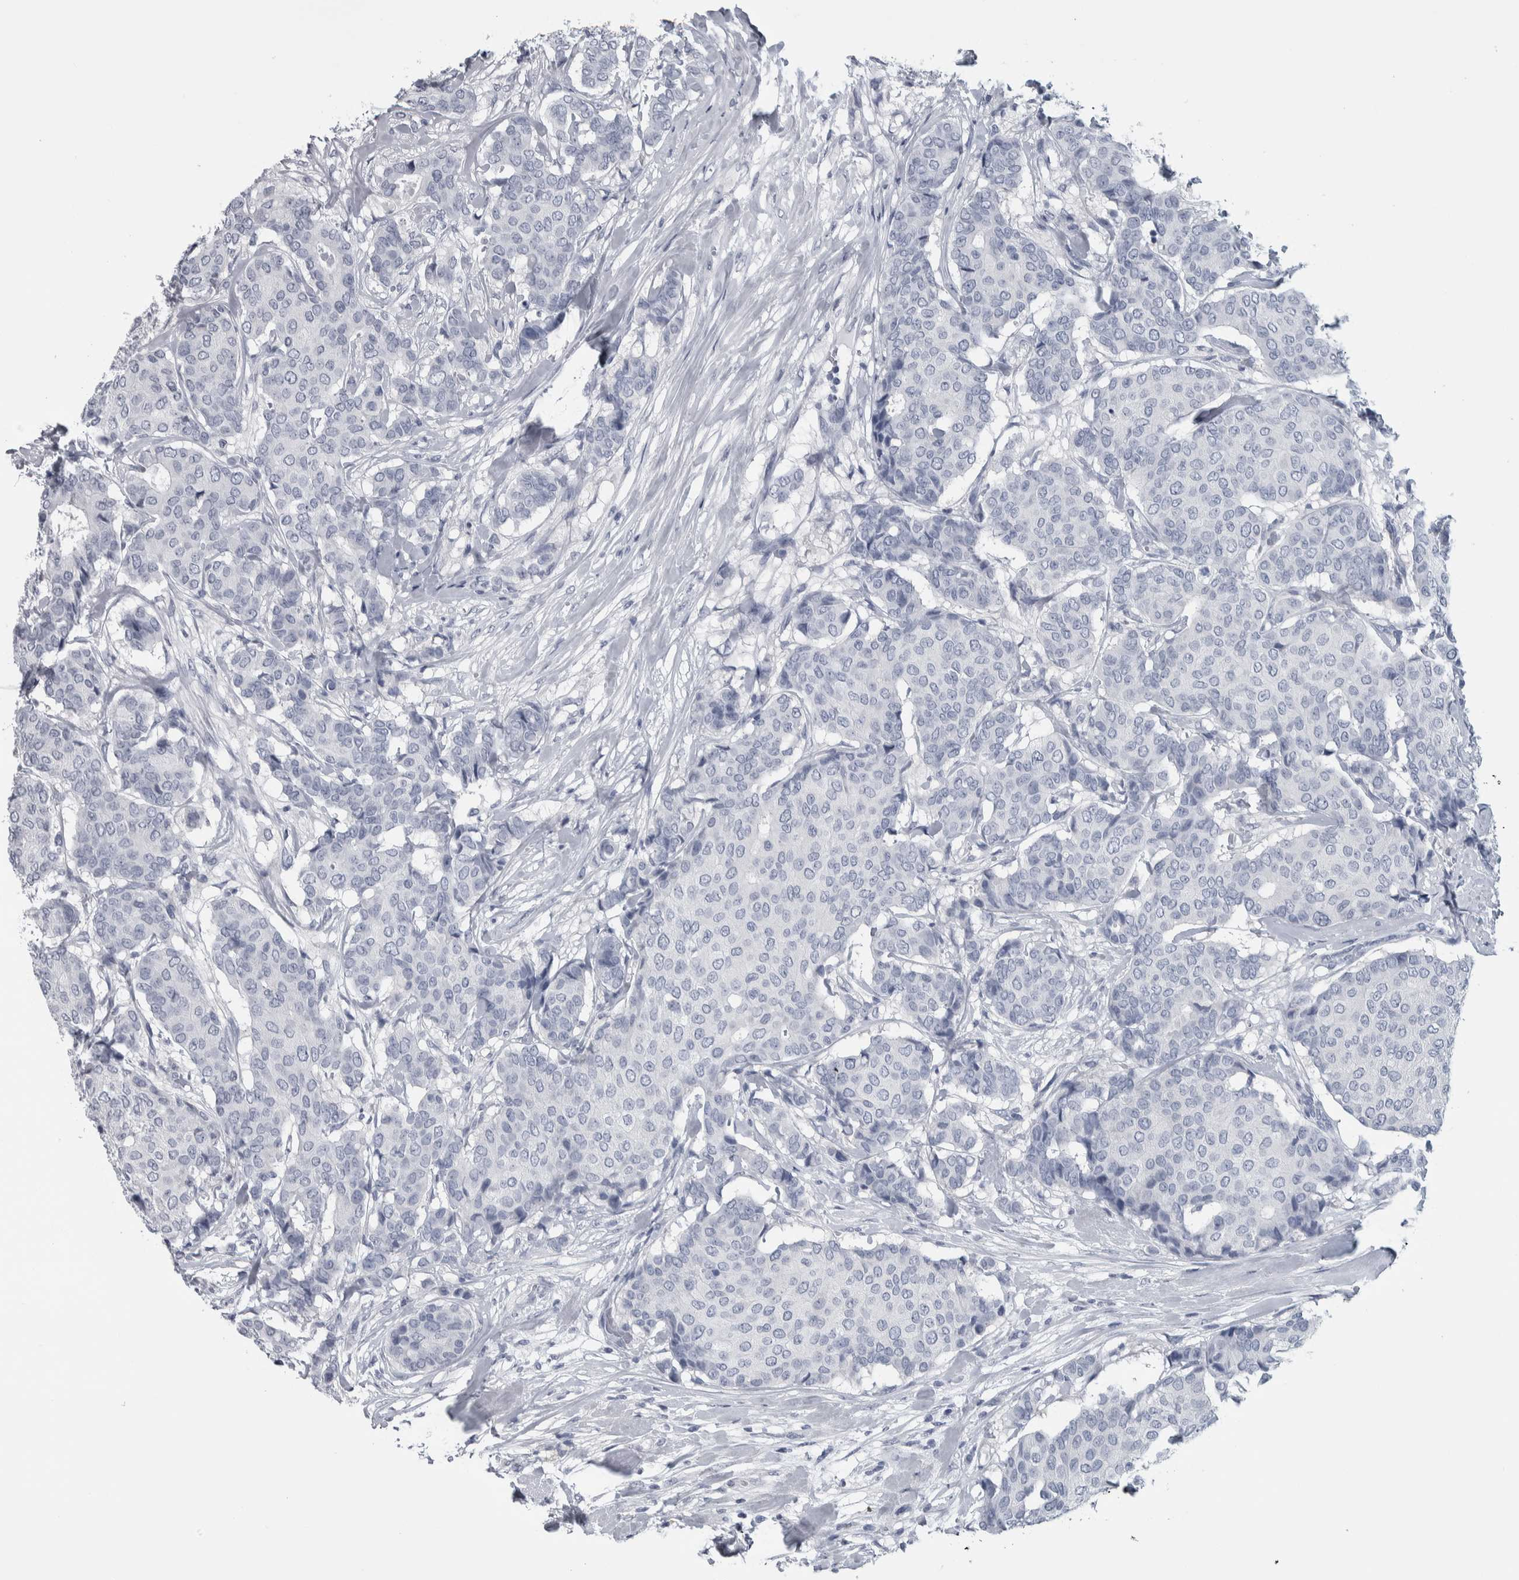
{"staining": {"intensity": "negative", "quantity": "none", "location": "none"}, "tissue": "breast cancer", "cell_type": "Tumor cells", "image_type": "cancer", "snomed": [{"axis": "morphology", "description": "Duct carcinoma"}, {"axis": "topography", "description": "Breast"}], "caption": "Immunohistochemical staining of intraductal carcinoma (breast) reveals no significant staining in tumor cells.", "gene": "CDH17", "patient": {"sex": "female", "age": 75}}